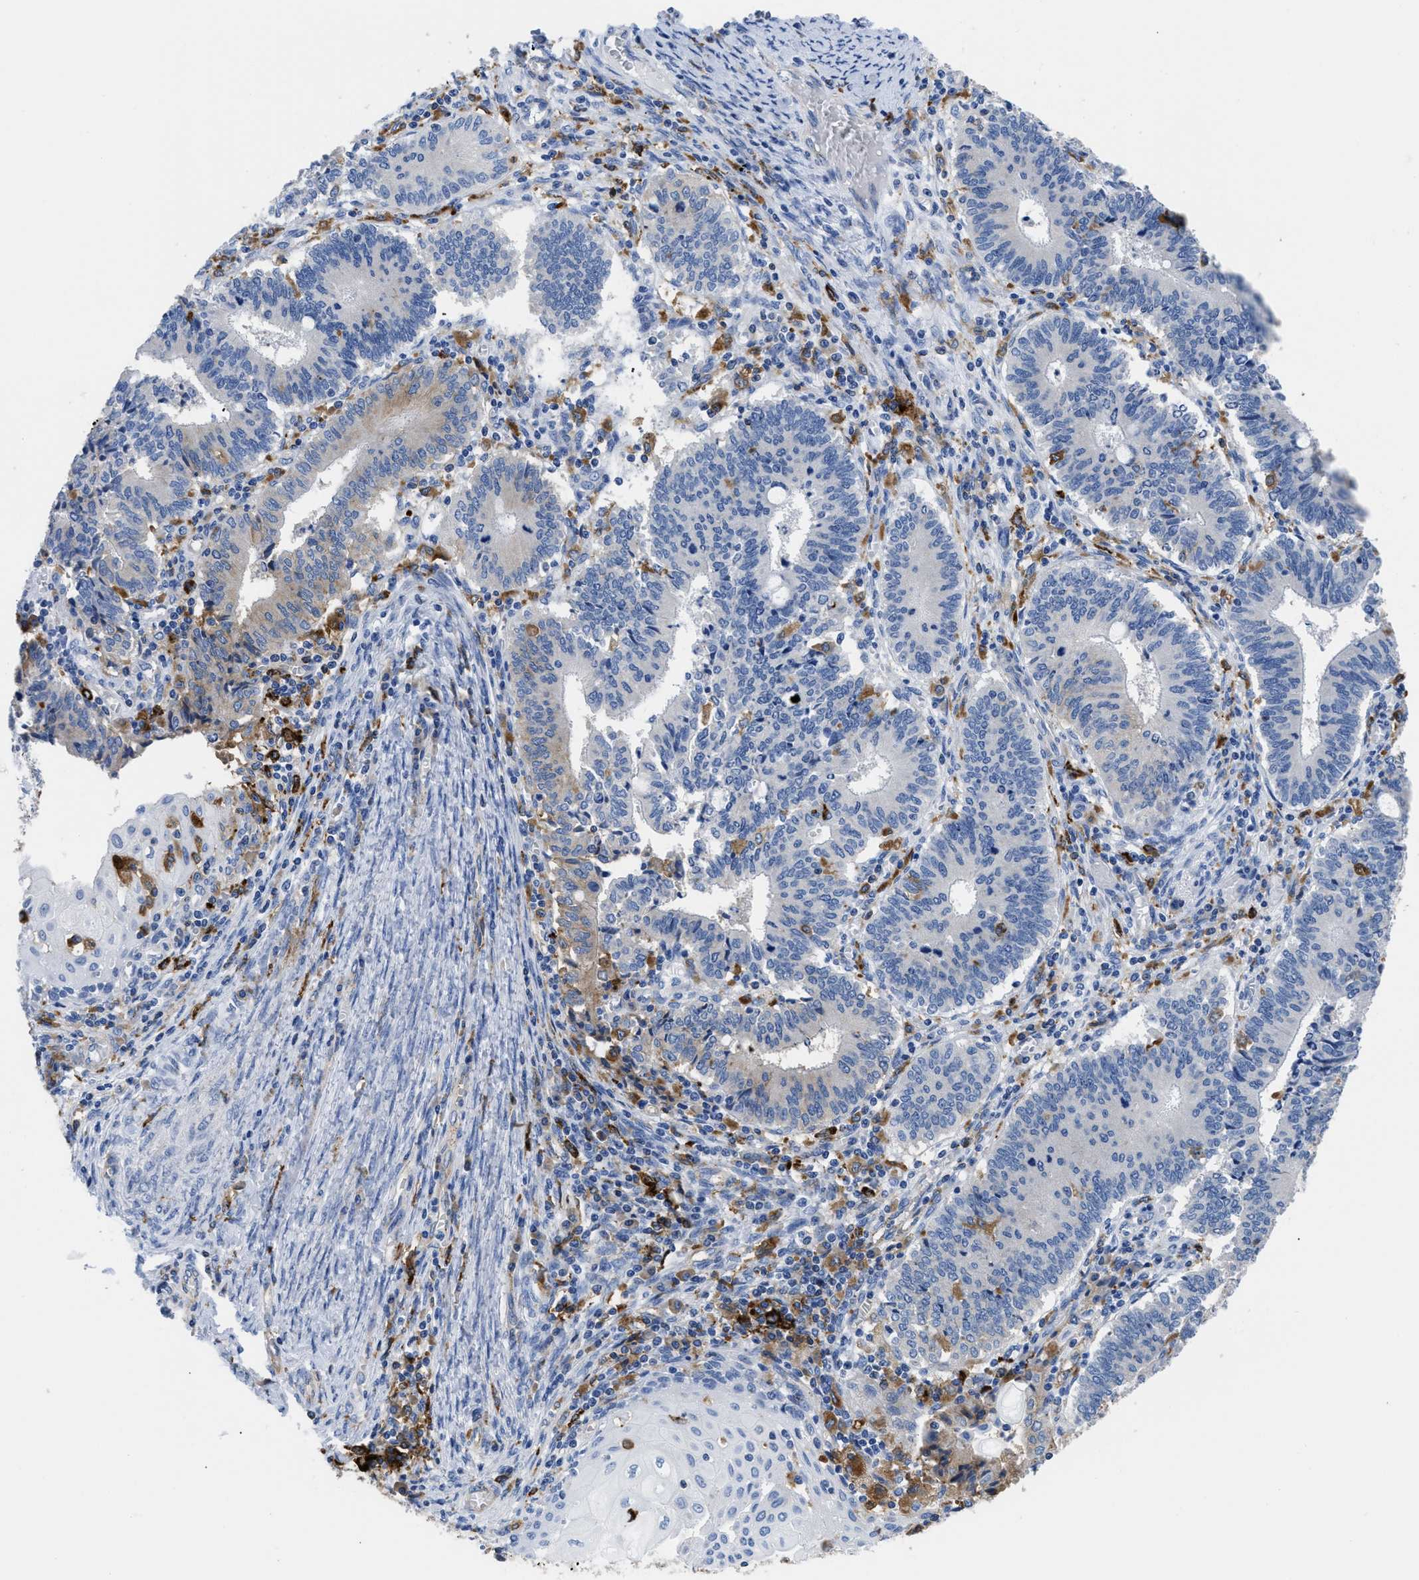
{"staining": {"intensity": "weak", "quantity": "<25%", "location": "cytoplasmic/membranous"}, "tissue": "cervical cancer", "cell_type": "Tumor cells", "image_type": "cancer", "snomed": [{"axis": "morphology", "description": "Adenocarcinoma, NOS"}, {"axis": "topography", "description": "Cervix"}], "caption": "This histopathology image is of cervical cancer (adenocarcinoma) stained with IHC to label a protein in brown with the nuclei are counter-stained blue. There is no positivity in tumor cells. The staining is performed using DAB (3,3'-diaminobenzidine) brown chromogen with nuclei counter-stained in using hematoxylin.", "gene": "HLA-DPA1", "patient": {"sex": "female", "age": 44}}